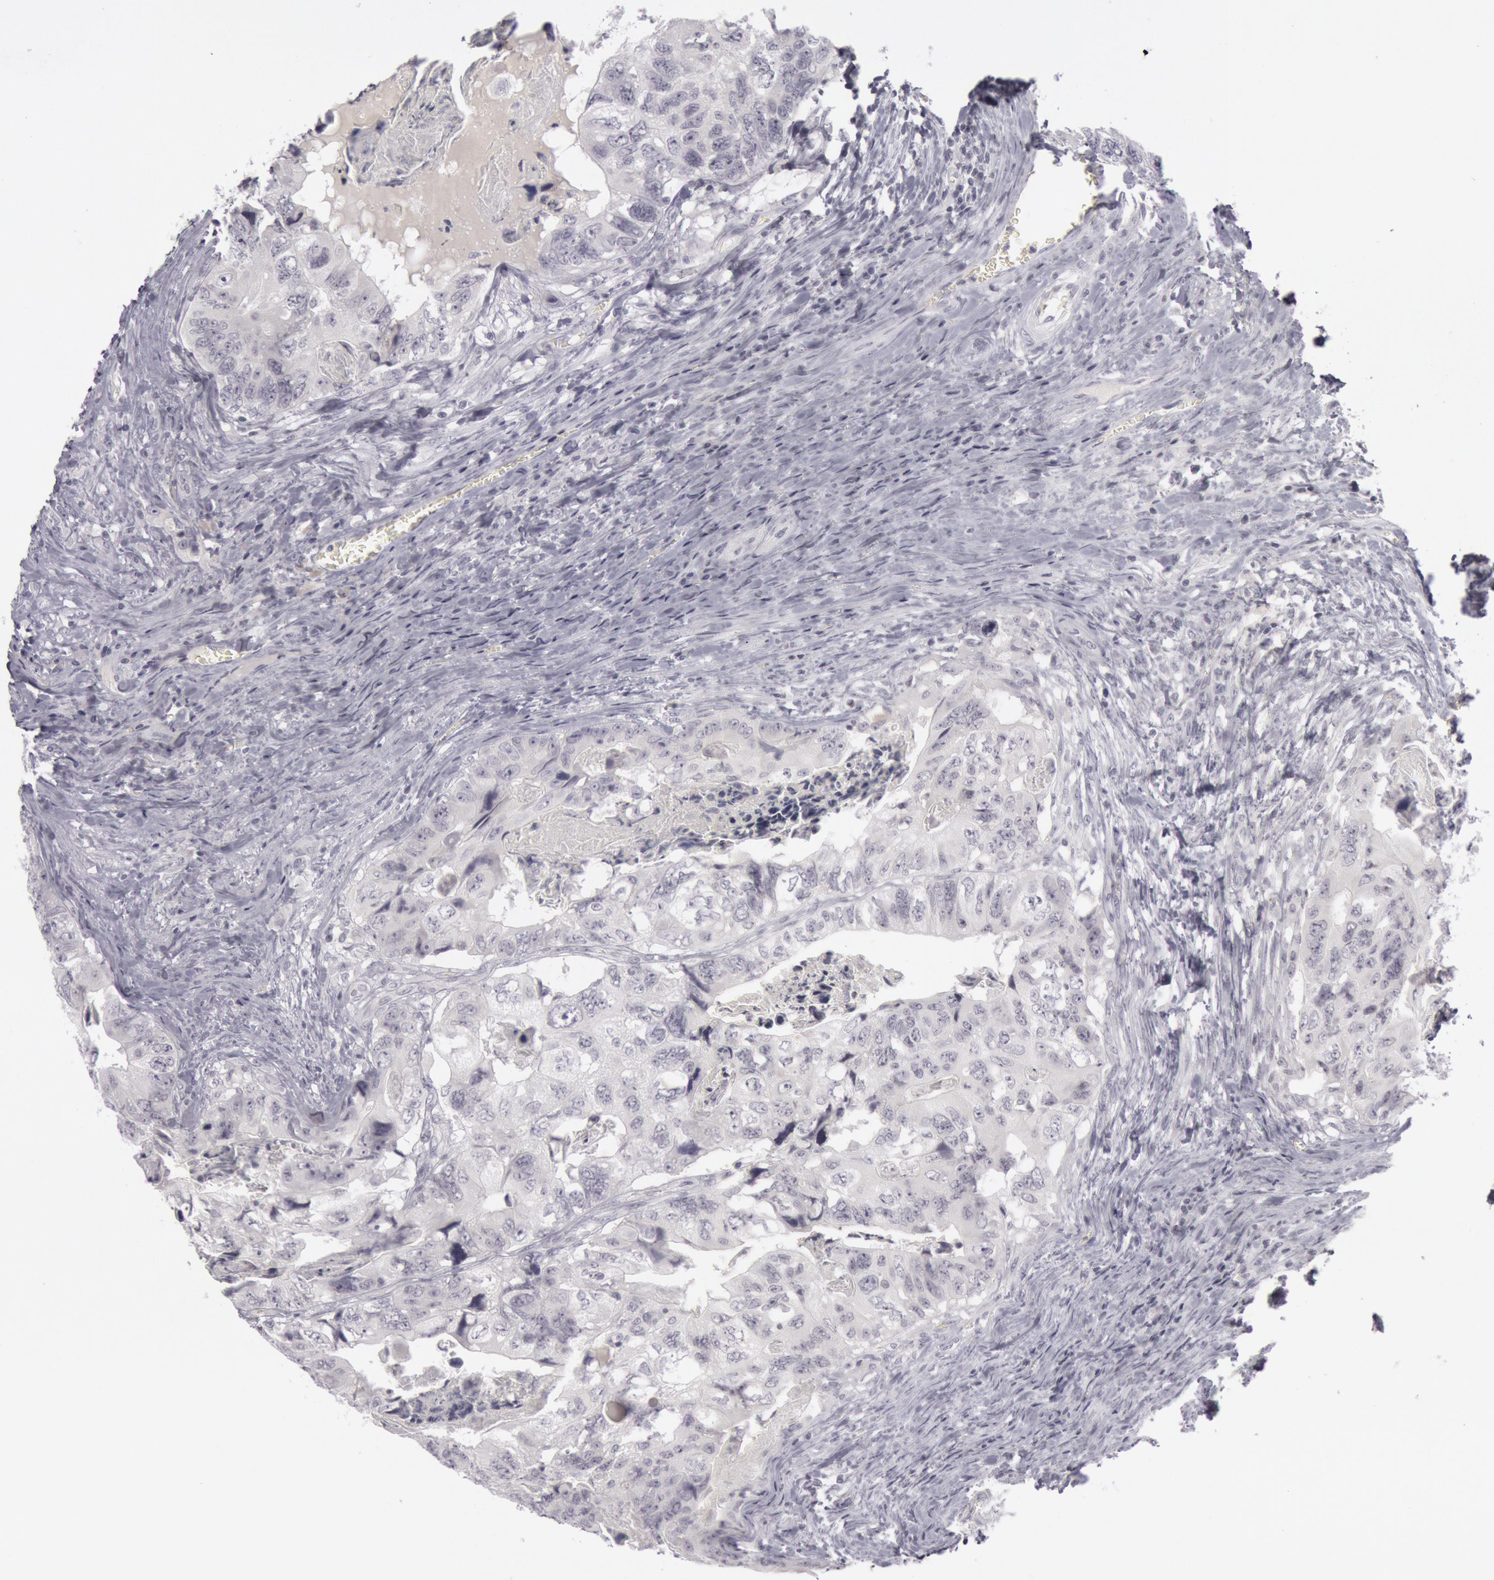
{"staining": {"intensity": "negative", "quantity": "none", "location": "none"}, "tissue": "colorectal cancer", "cell_type": "Tumor cells", "image_type": "cancer", "snomed": [{"axis": "morphology", "description": "Adenocarcinoma, NOS"}, {"axis": "topography", "description": "Rectum"}], "caption": "Human colorectal cancer (adenocarcinoma) stained for a protein using immunohistochemistry (IHC) shows no staining in tumor cells.", "gene": "KRT16", "patient": {"sex": "female", "age": 82}}